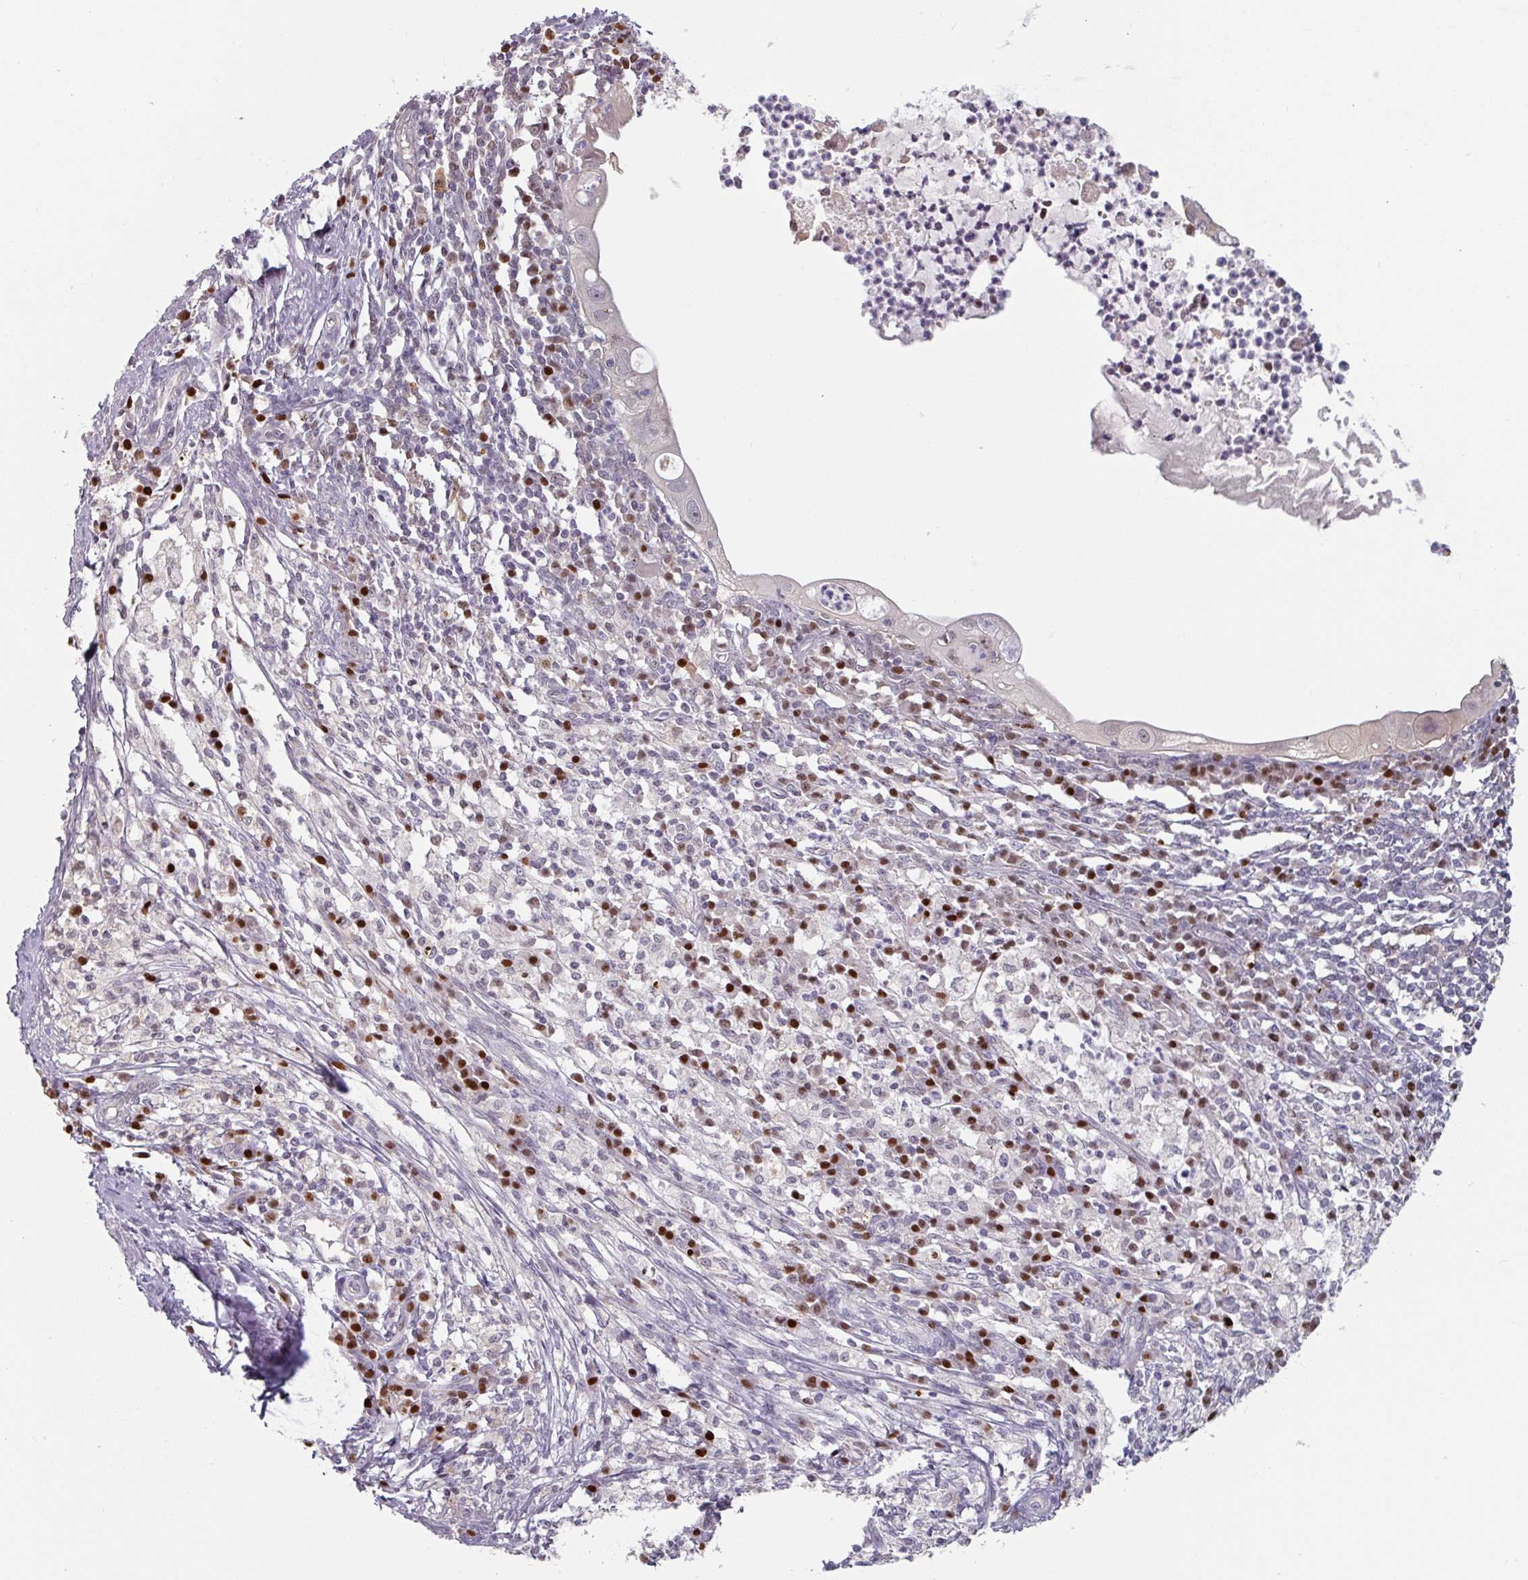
{"staining": {"intensity": "negative", "quantity": "none", "location": "none"}, "tissue": "cervical cancer", "cell_type": "Tumor cells", "image_type": "cancer", "snomed": [{"axis": "morphology", "description": "Adenocarcinoma, NOS"}, {"axis": "topography", "description": "Cervix"}], "caption": "Cervical adenocarcinoma stained for a protein using immunohistochemistry demonstrates no staining tumor cells.", "gene": "ZBTB6", "patient": {"sex": "female", "age": 36}}